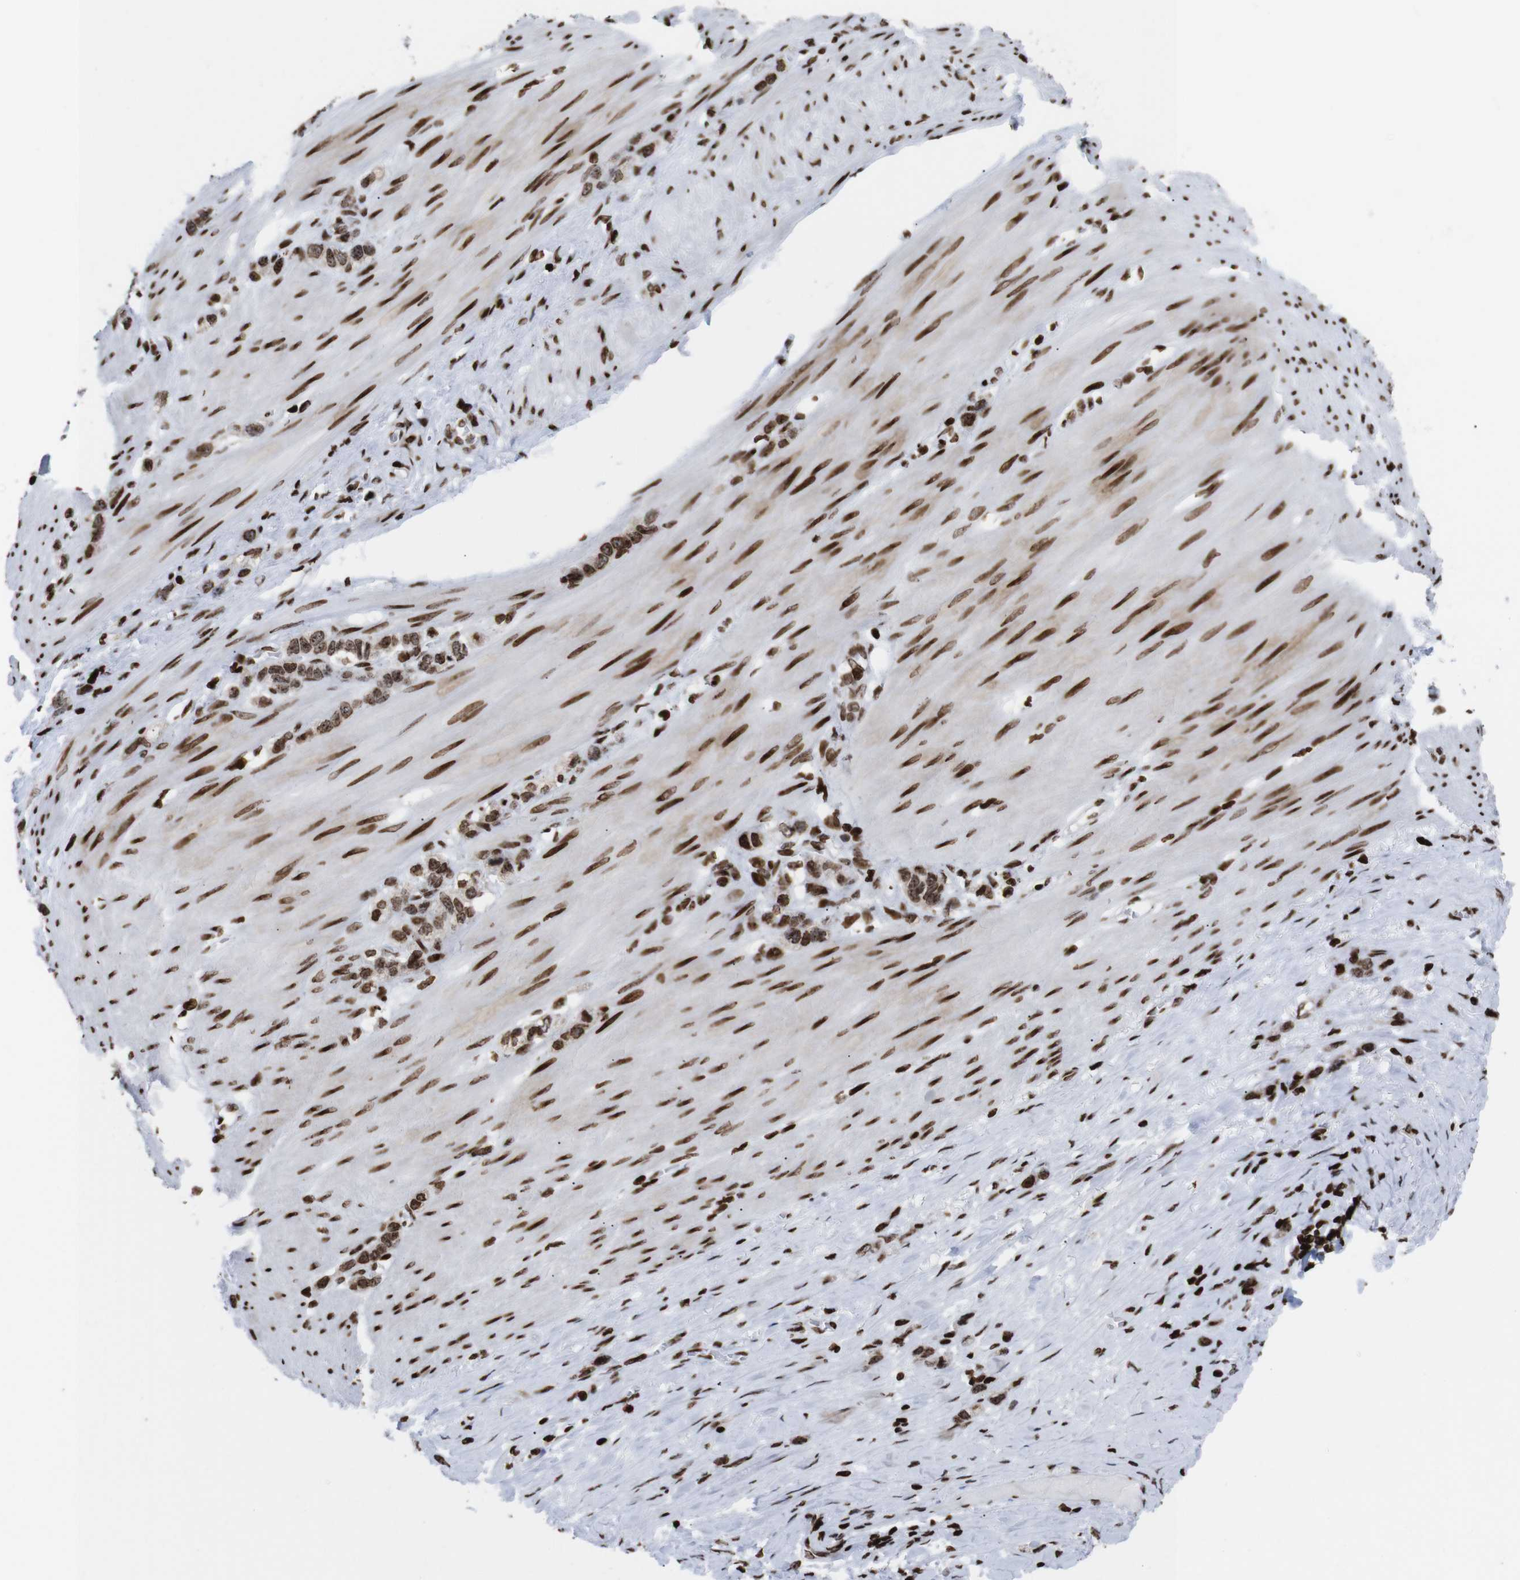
{"staining": {"intensity": "strong", "quantity": ">75%", "location": "nuclear"}, "tissue": "stomach cancer", "cell_type": "Tumor cells", "image_type": "cancer", "snomed": [{"axis": "morphology", "description": "Normal tissue, NOS"}, {"axis": "morphology", "description": "Adenocarcinoma, NOS"}, {"axis": "morphology", "description": "Adenocarcinoma, High grade"}, {"axis": "topography", "description": "Stomach, upper"}, {"axis": "topography", "description": "Stomach"}], "caption": "Human adenocarcinoma (stomach) stained with a protein marker exhibits strong staining in tumor cells.", "gene": "H1-4", "patient": {"sex": "female", "age": 65}}